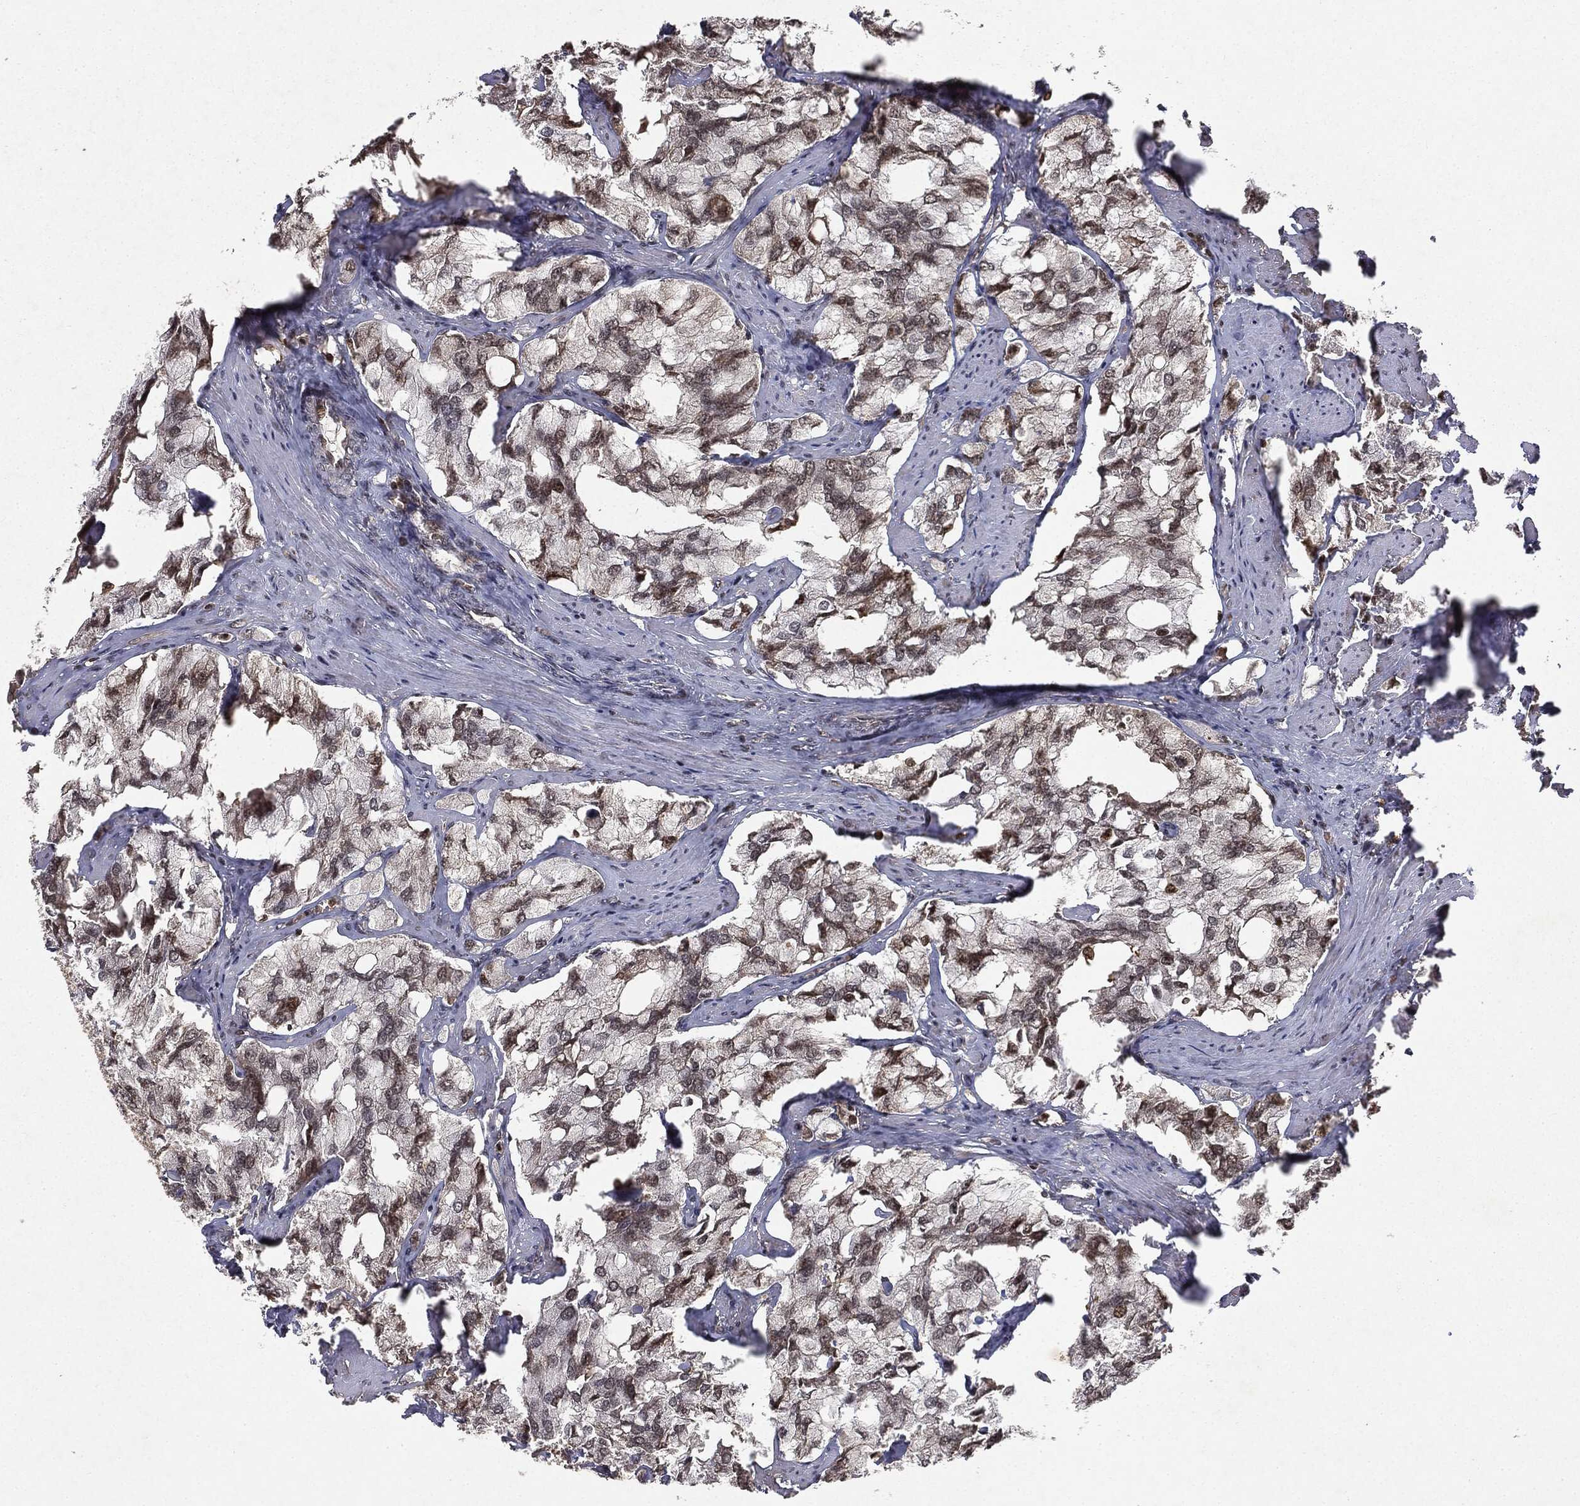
{"staining": {"intensity": "moderate", "quantity": "25%-75%", "location": "cytoplasmic/membranous,nuclear"}, "tissue": "prostate cancer", "cell_type": "Tumor cells", "image_type": "cancer", "snomed": [{"axis": "morphology", "description": "Adenocarcinoma, NOS"}, {"axis": "topography", "description": "Prostate and seminal vesicle, NOS"}, {"axis": "topography", "description": "Prostate"}], "caption": "Tumor cells exhibit moderate cytoplasmic/membranous and nuclear positivity in approximately 25%-75% of cells in prostate cancer.", "gene": "ZNHIT6", "patient": {"sex": "male", "age": 64}}